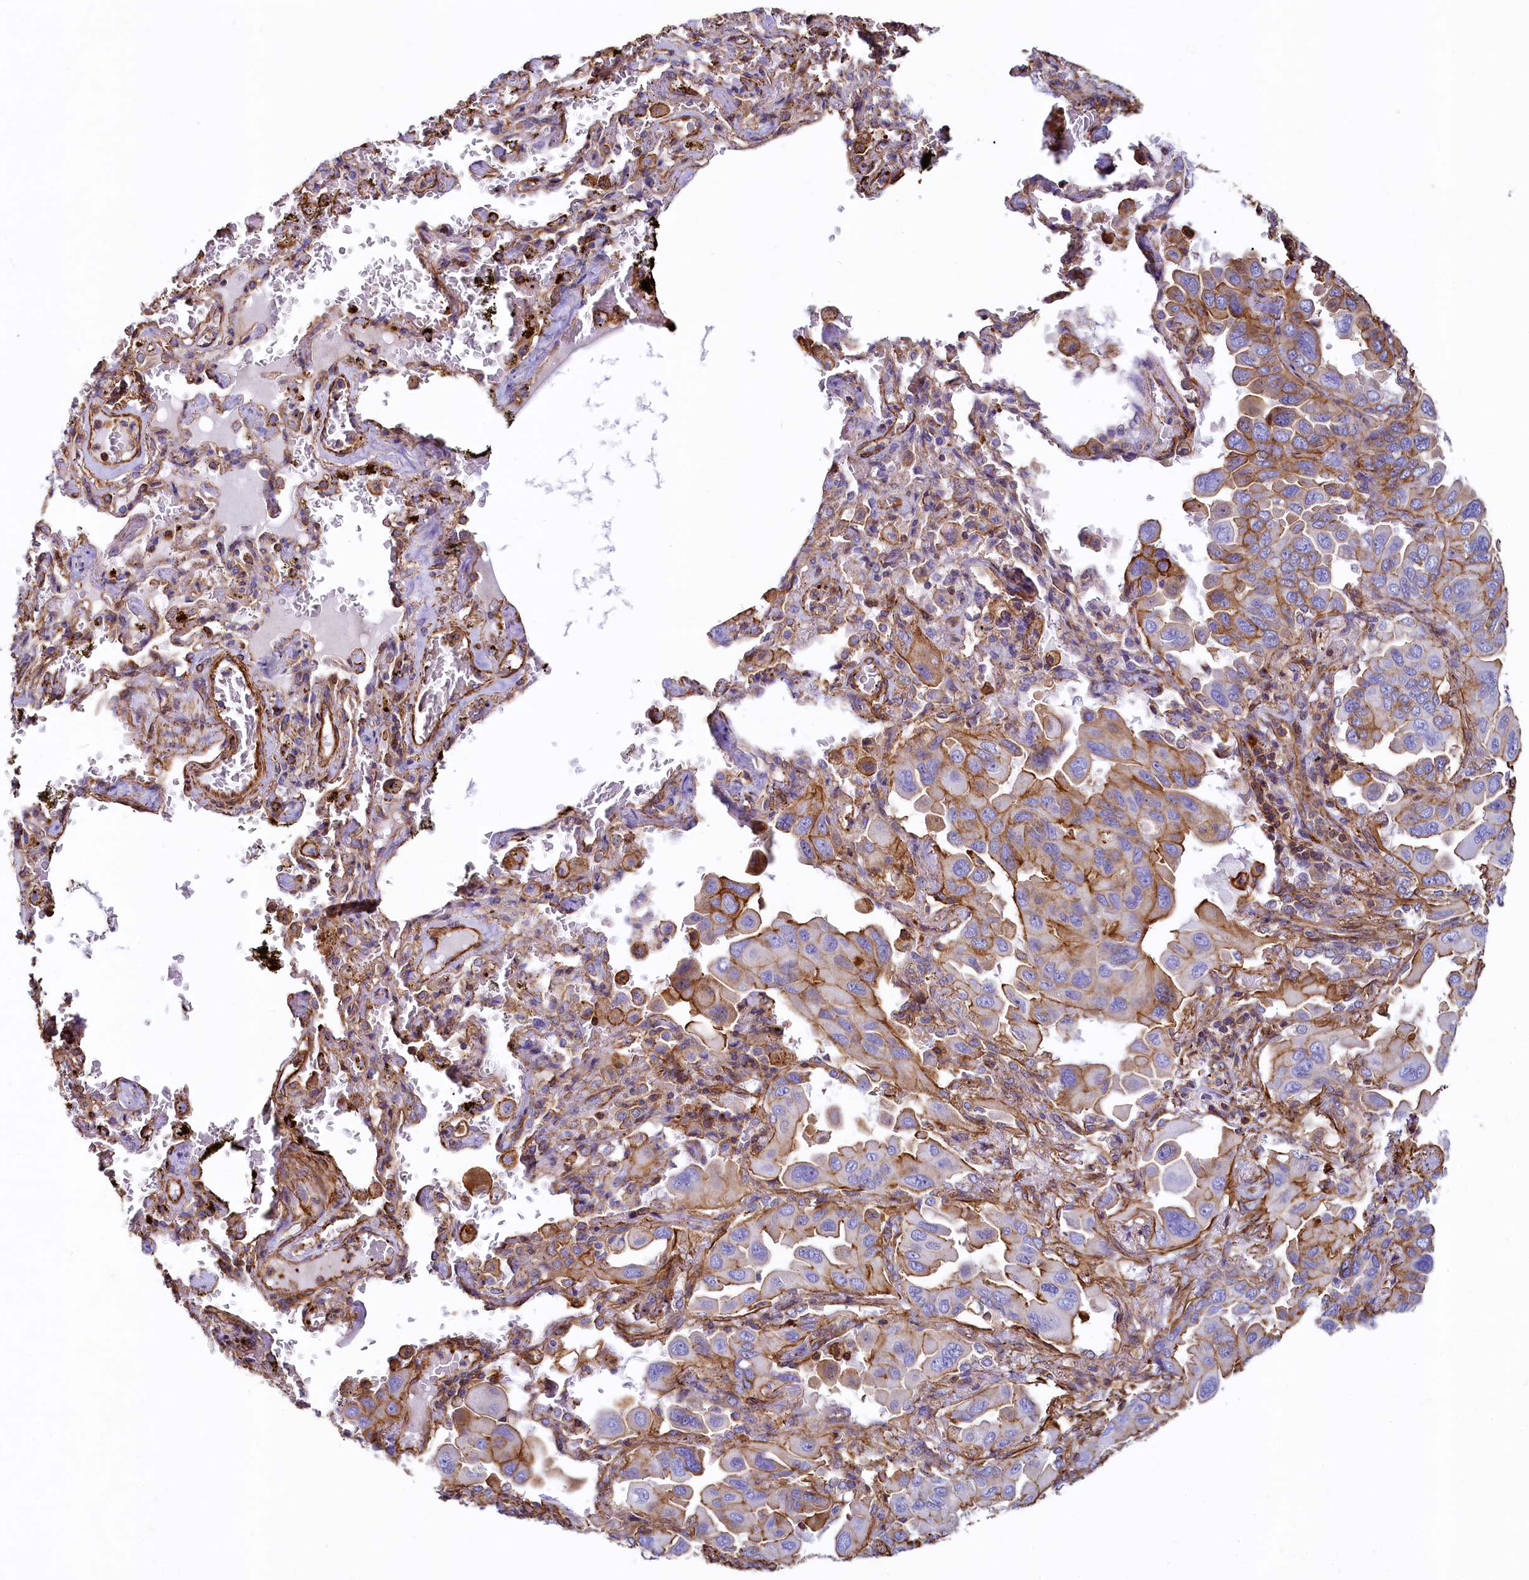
{"staining": {"intensity": "strong", "quantity": "25%-75%", "location": "cytoplasmic/membranous"}, "tissue": "lung cancer", "cell_type": "Tumor cells", "image_type": "cancer", "snomed": [{"axis": "morphology", "description": "Adenocarcinoma, NOS"}, {"axis": "topography", "description": "Lung"}], "caption": "Tumor cells demonstrate high levels of strong cytoplasmic/membranous expression in about 25%-75% of cells in lung adenocarcinoma.", "gene": "THBS1", "patient": {"sex": "male", "age": 64}}